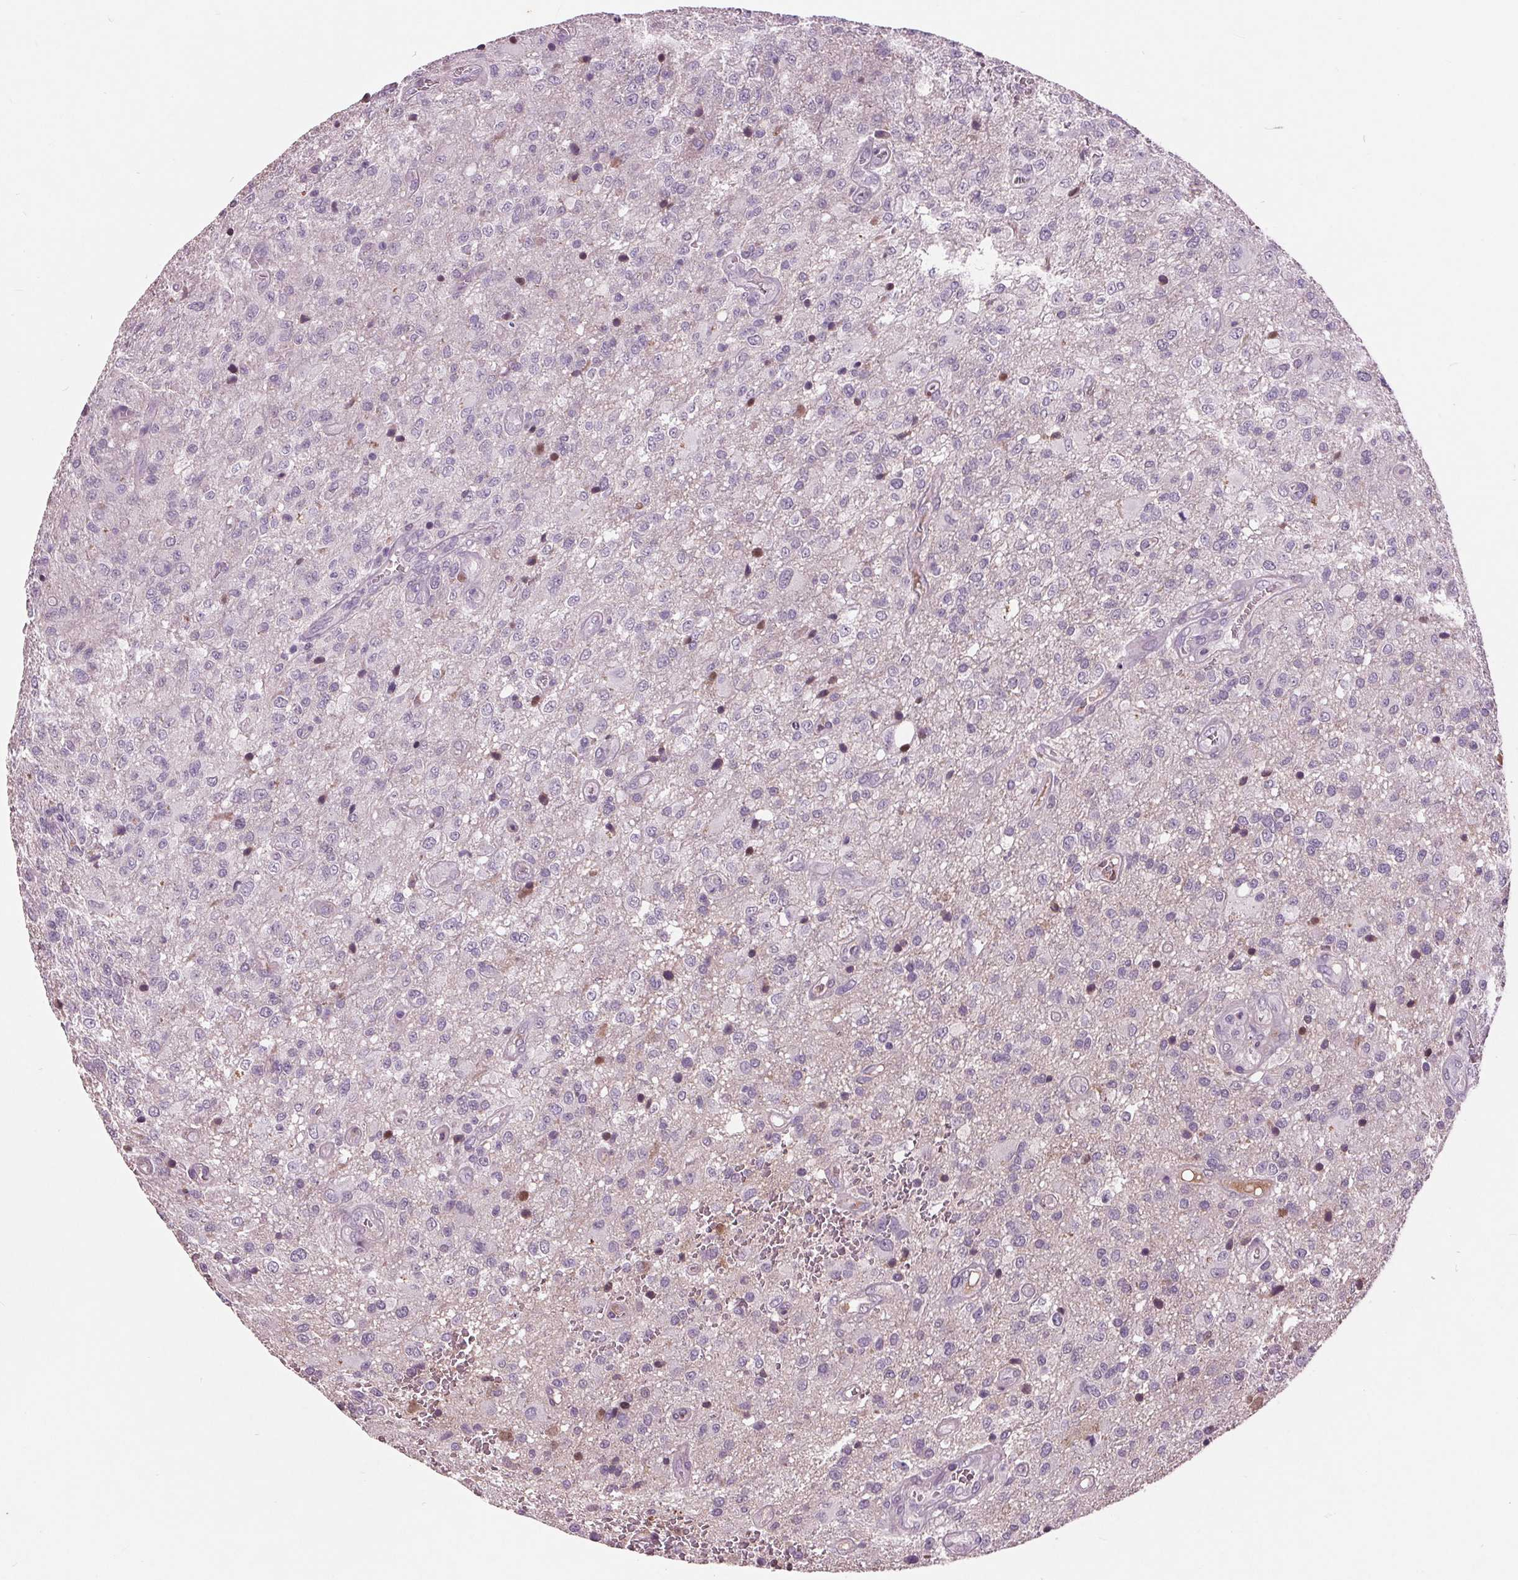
{"staining": {"intensity": "negative", "quantity": "none", "location": "none"}, "tissue": "glioma", "cell_type": "Tumor cells", "image_type": "cancer", "snomed": [{"axis": "morphology", "description": "Glioma, malignant, Low grade"}, {"axis": "topography", "description": "Brain"}], "caption": "A photomicrograph of human glioma is negative for staining in tumor cells. (DAB immunohistochemistry (IHC) visualized using brightfield microscopy, high magnification).", "gene": "C6", "patient": {"sex": "male", "age": 66}}